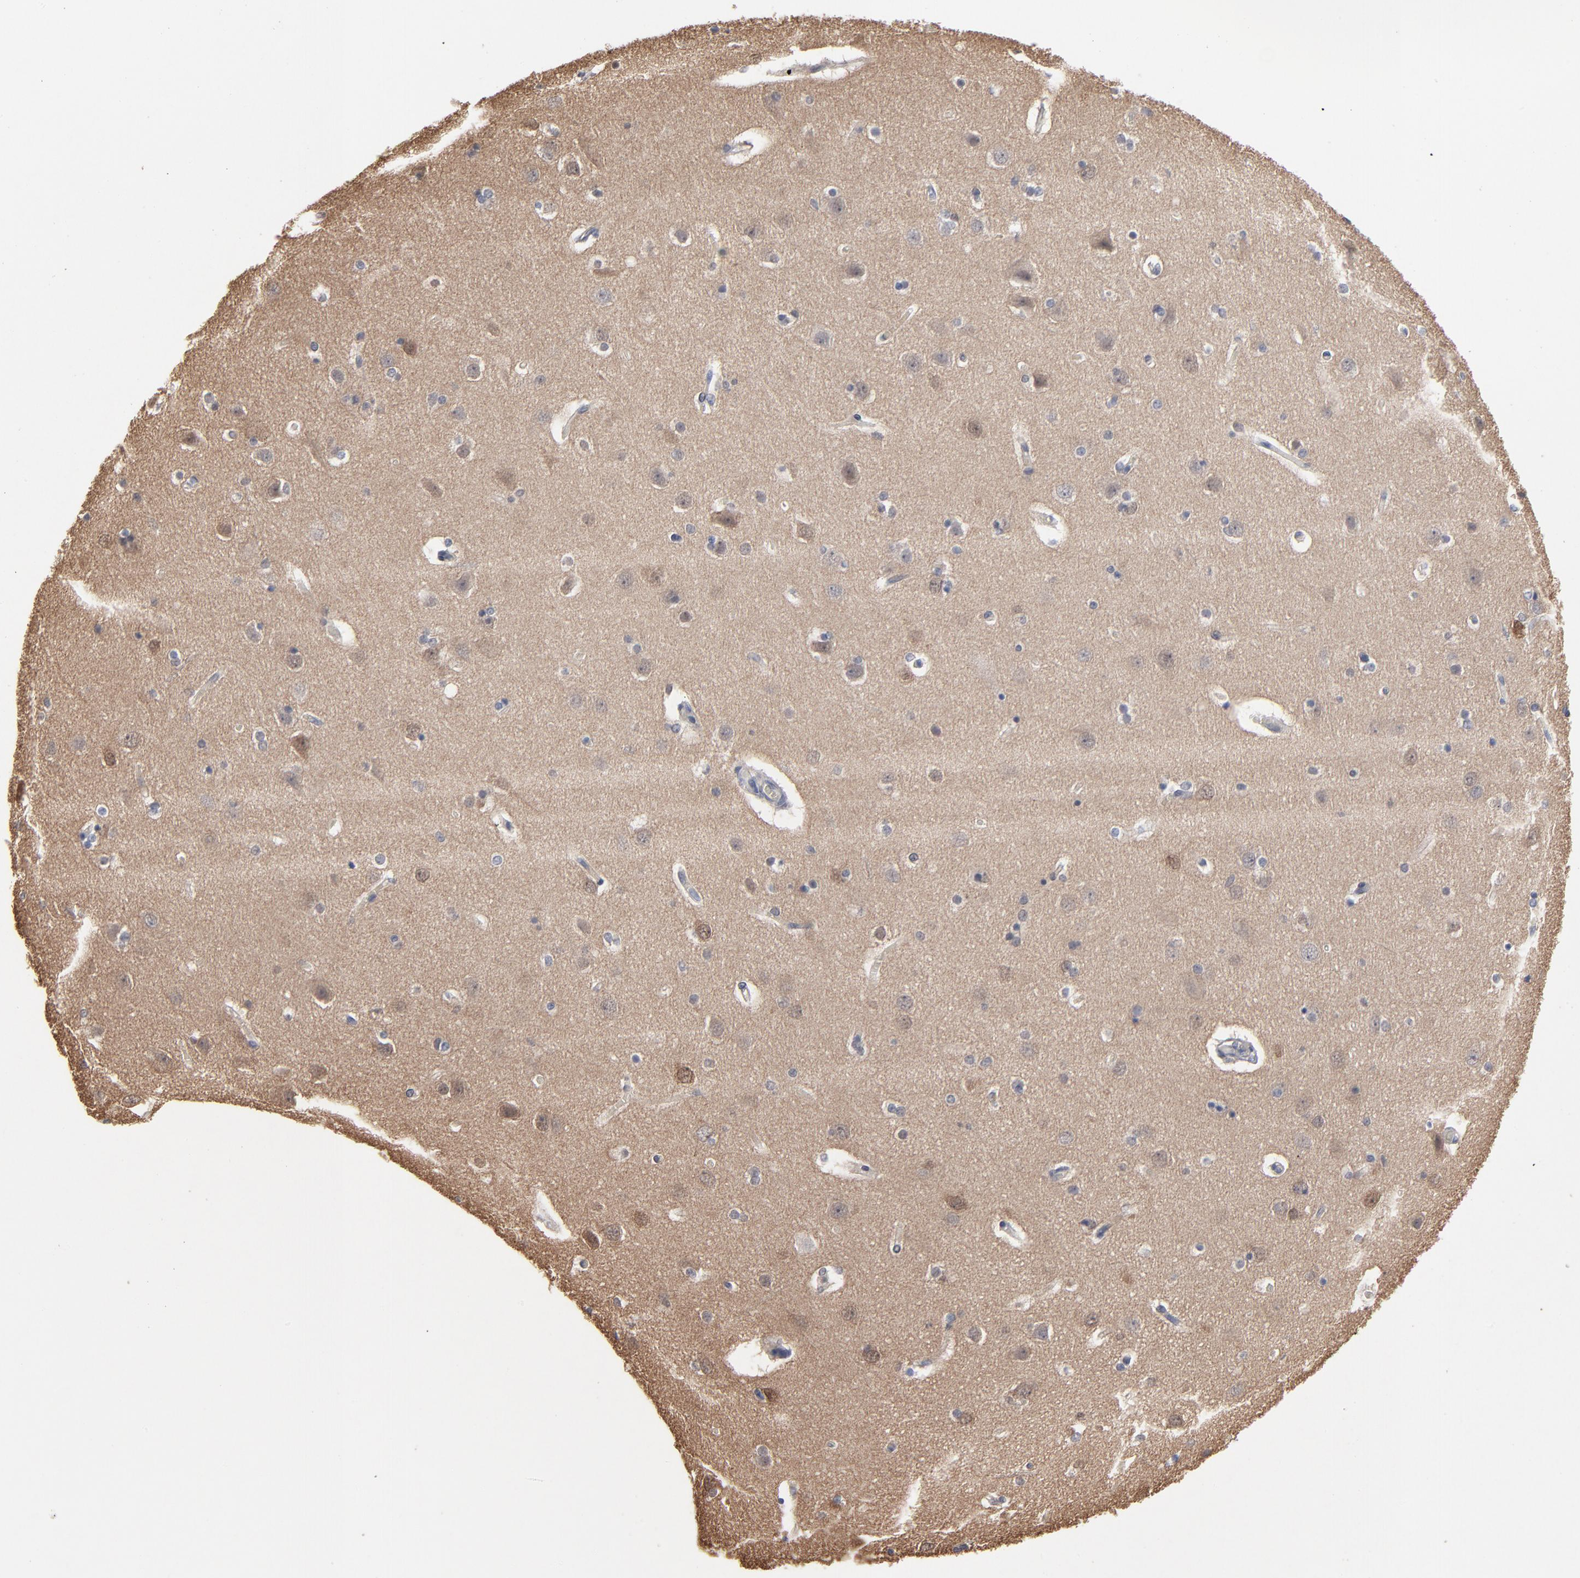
{"staining": {"intensity": "negative", "quantity": "none", "location": "none"}, "tissue": "cerebral cortex", "cell_type": "Endothelial cells", "image_type": "normal", "snomed": [{"axis": "morphology", "description": "Normal tissue, NOS"}, {"axis": "topography", "description": "Cerebral cortex"}], "caption": "This is a micrograph of immunohistochemistry (IHC) staining of benign cerebral cortex, which shows no expression in endothelial cells.", "gene": "MAP2K1", "patient": {"sex": "female", "age": 54}}